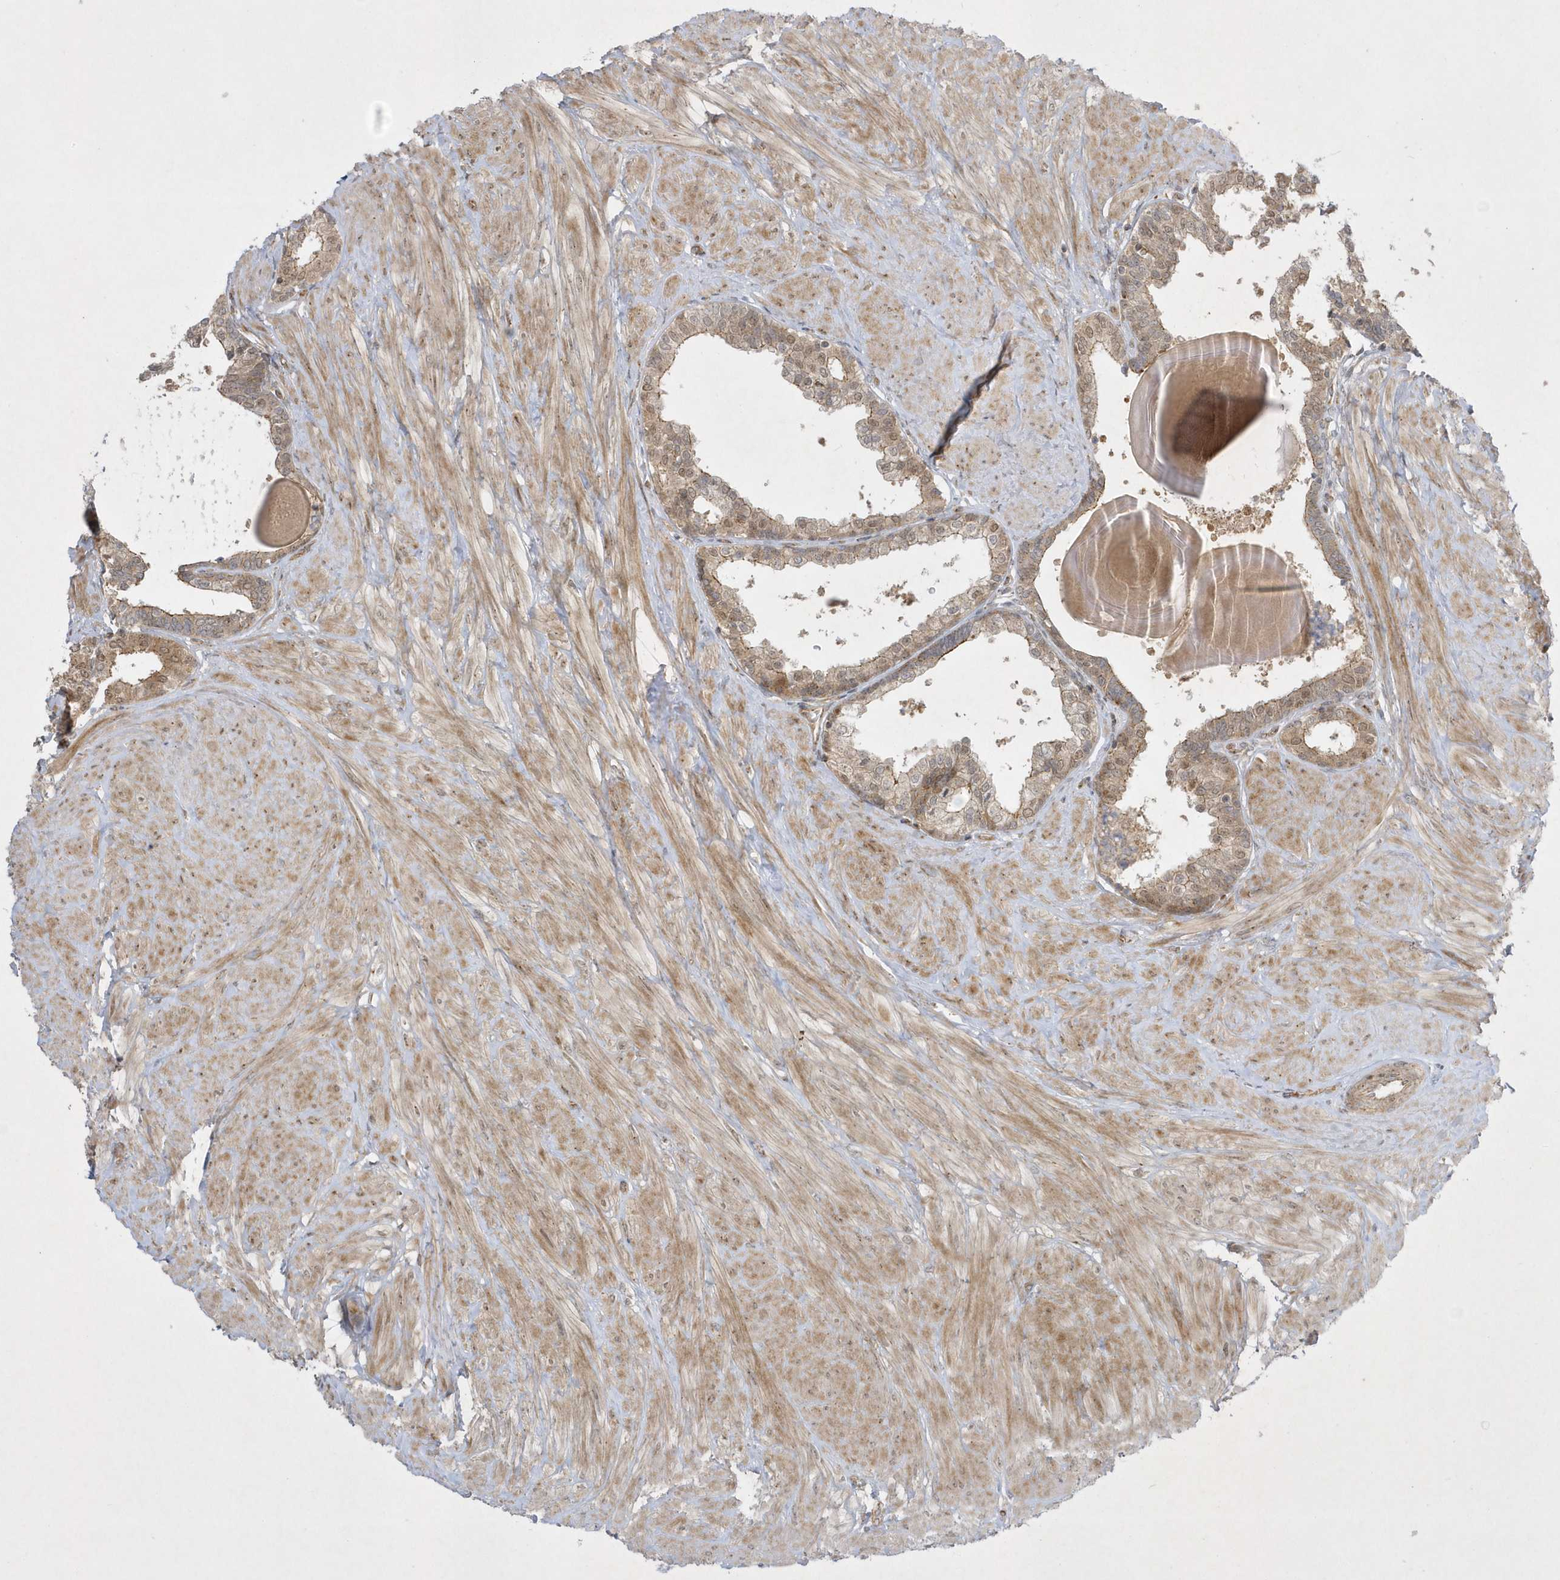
{"staining": {"intensity": "moderate", "quantity": "25%-75%", "location": "cytoplasmic/membranous"}, "tissue": "prostate", "cell_type": "Glandular cells", "image_type": "normal", "snomed": [{"axis": "morphology", "description": "Normal tissue, NOS"}, {"axis": "topography", "description": "Prostate"}], "caption": "A medium amount of moderate cytoplasmic/membranous staining is identified in approximately 25%-75% of glandular cells in normal prostate.", "gene": "NAF1", "patient": {"sex": "male", "age": 48}}